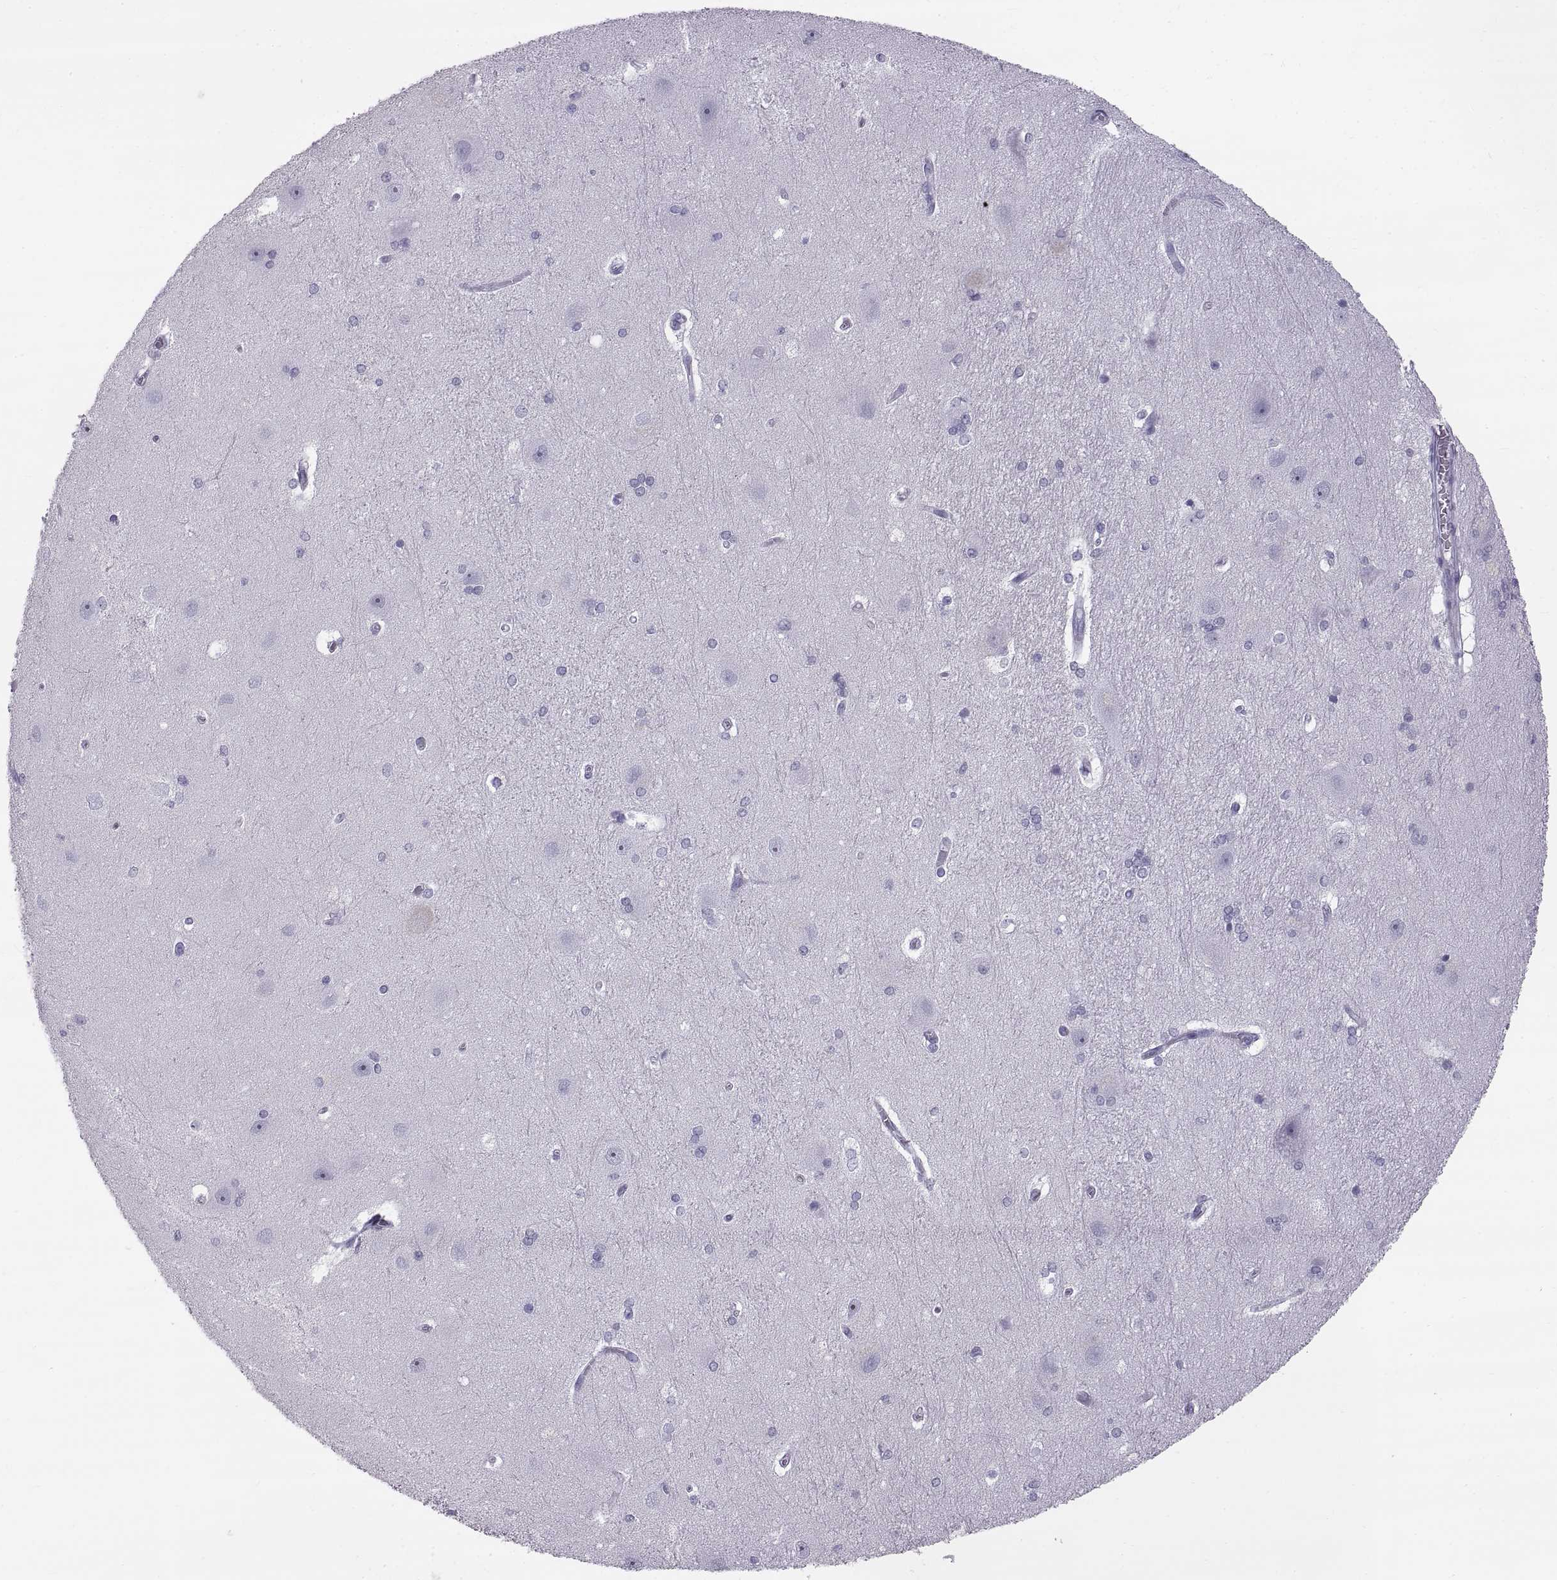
{"staining": {"intensity": "negative", "quantity": "none", "location": "none"}, "tissue": "hippocampus", "cell_type": "Glial cells", "image_type": "normal", "snomed": [{"axis": "morphology", "description": "Normal tissue, NOS"}, {"axis": "topography", "description": "Cerebral cortex"}, {"axis": "topography", "description": "Hippocampus"}], "caption": "Immunohistochemical staining of unremarkable human hippocampus reveals no significant expression in glial cells. The staining was performed using DAB to visualize the protein expression in brown, while the nuclei were stained in blue with hematoxylin (Magnification: 20x).", "gene": "WFDC8", "patient": {"sex": "female", "age": 19}}